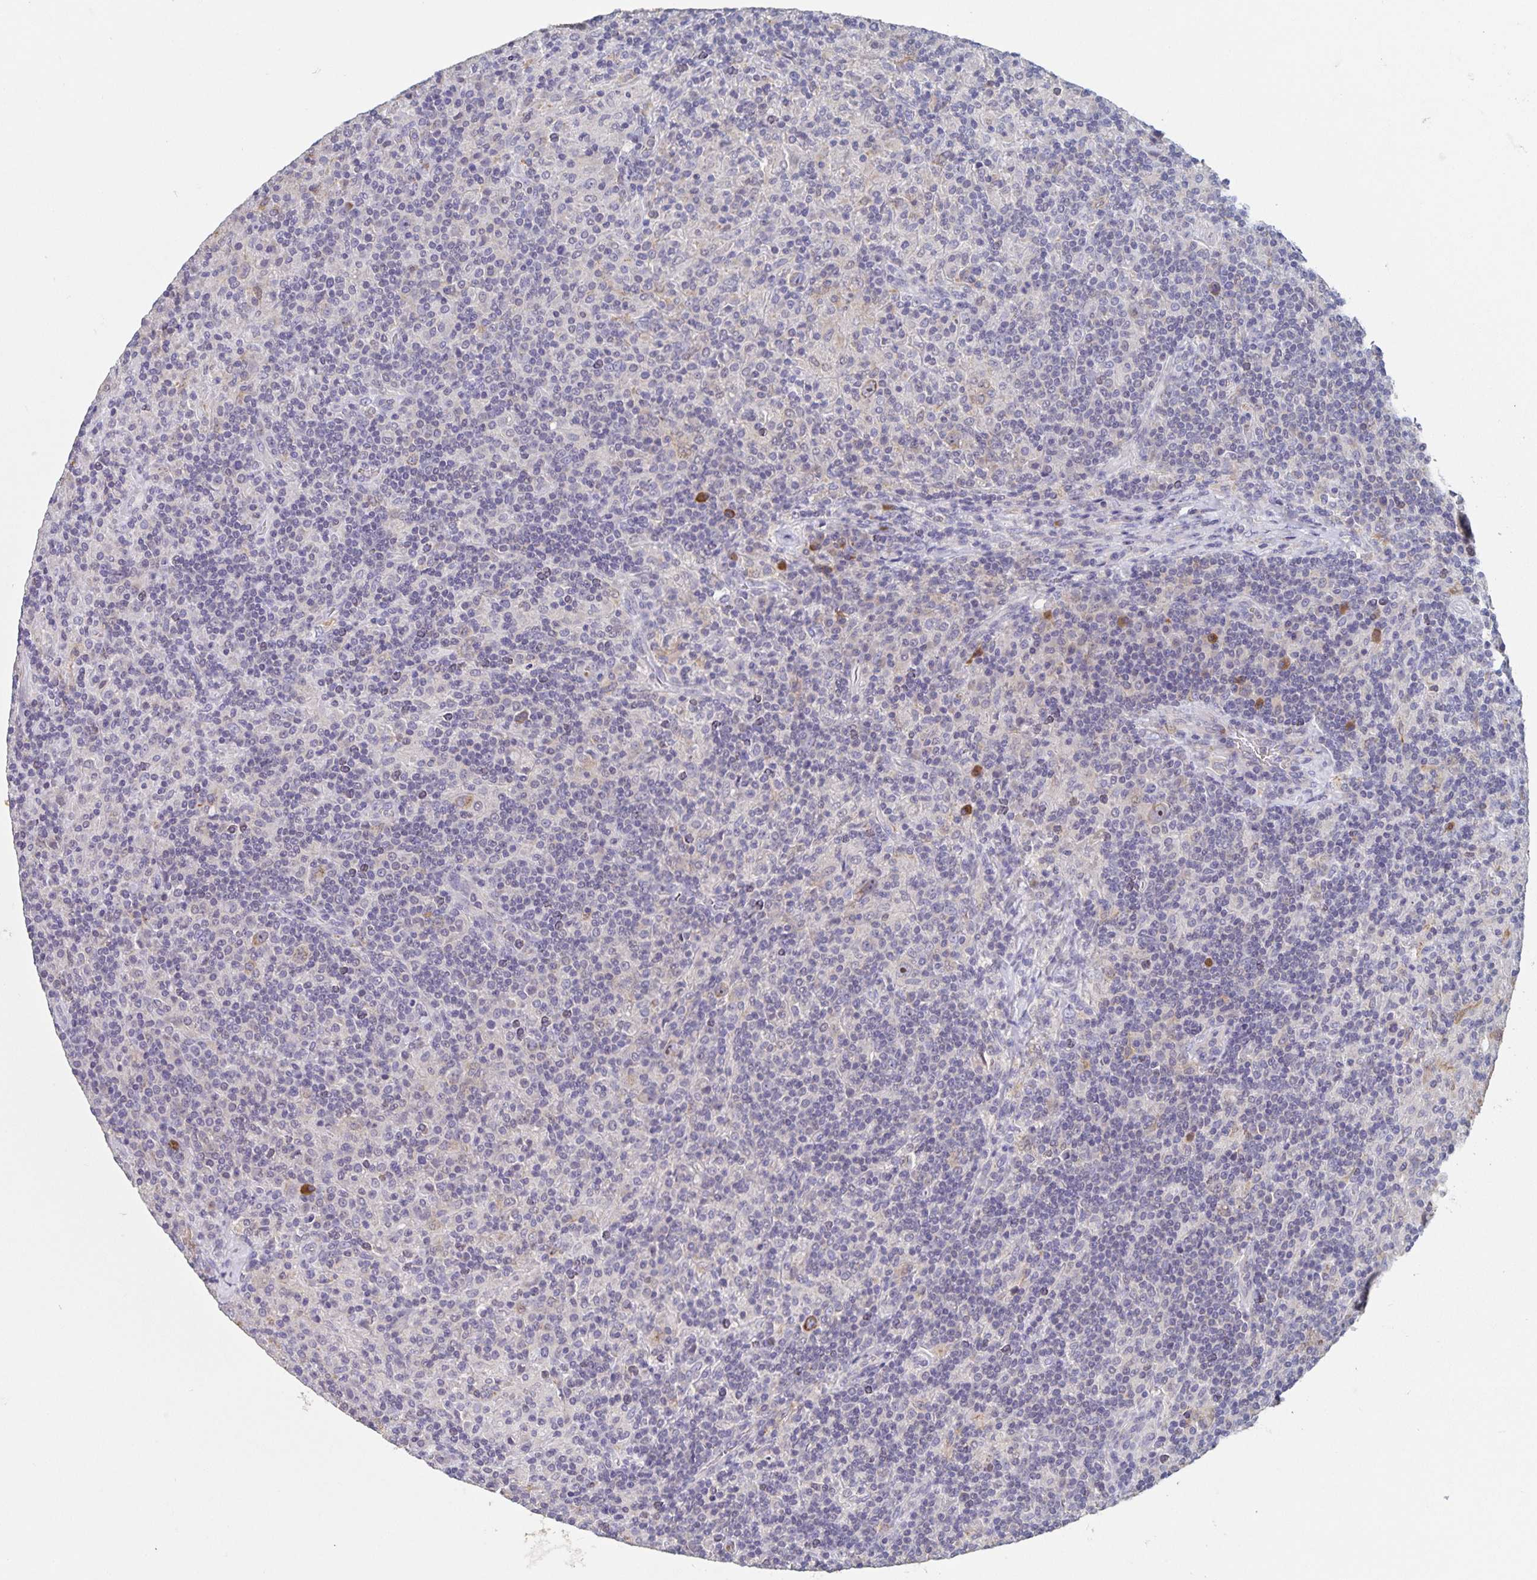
{"staining": {"intensity": "weak", "quantity": ">75%", "location": "cytoplasmic/membranous"}, "tissue": "lymphoma", "cell_type": "Tumor cells", "image_type": "cancer", "snomed": [{"axis": "morphology", "description": "Hodgkin's disease, NOS"}, {"axis": "topography", "description": "Lymph node"}], "caption": "Weak cytoplasmic/membranous protein positivity is seen in about >75% of tumor cells in Hodgkin's disease.", "gene": "CDC42BPG", "patient": {"sex": "male", "age": 70}}